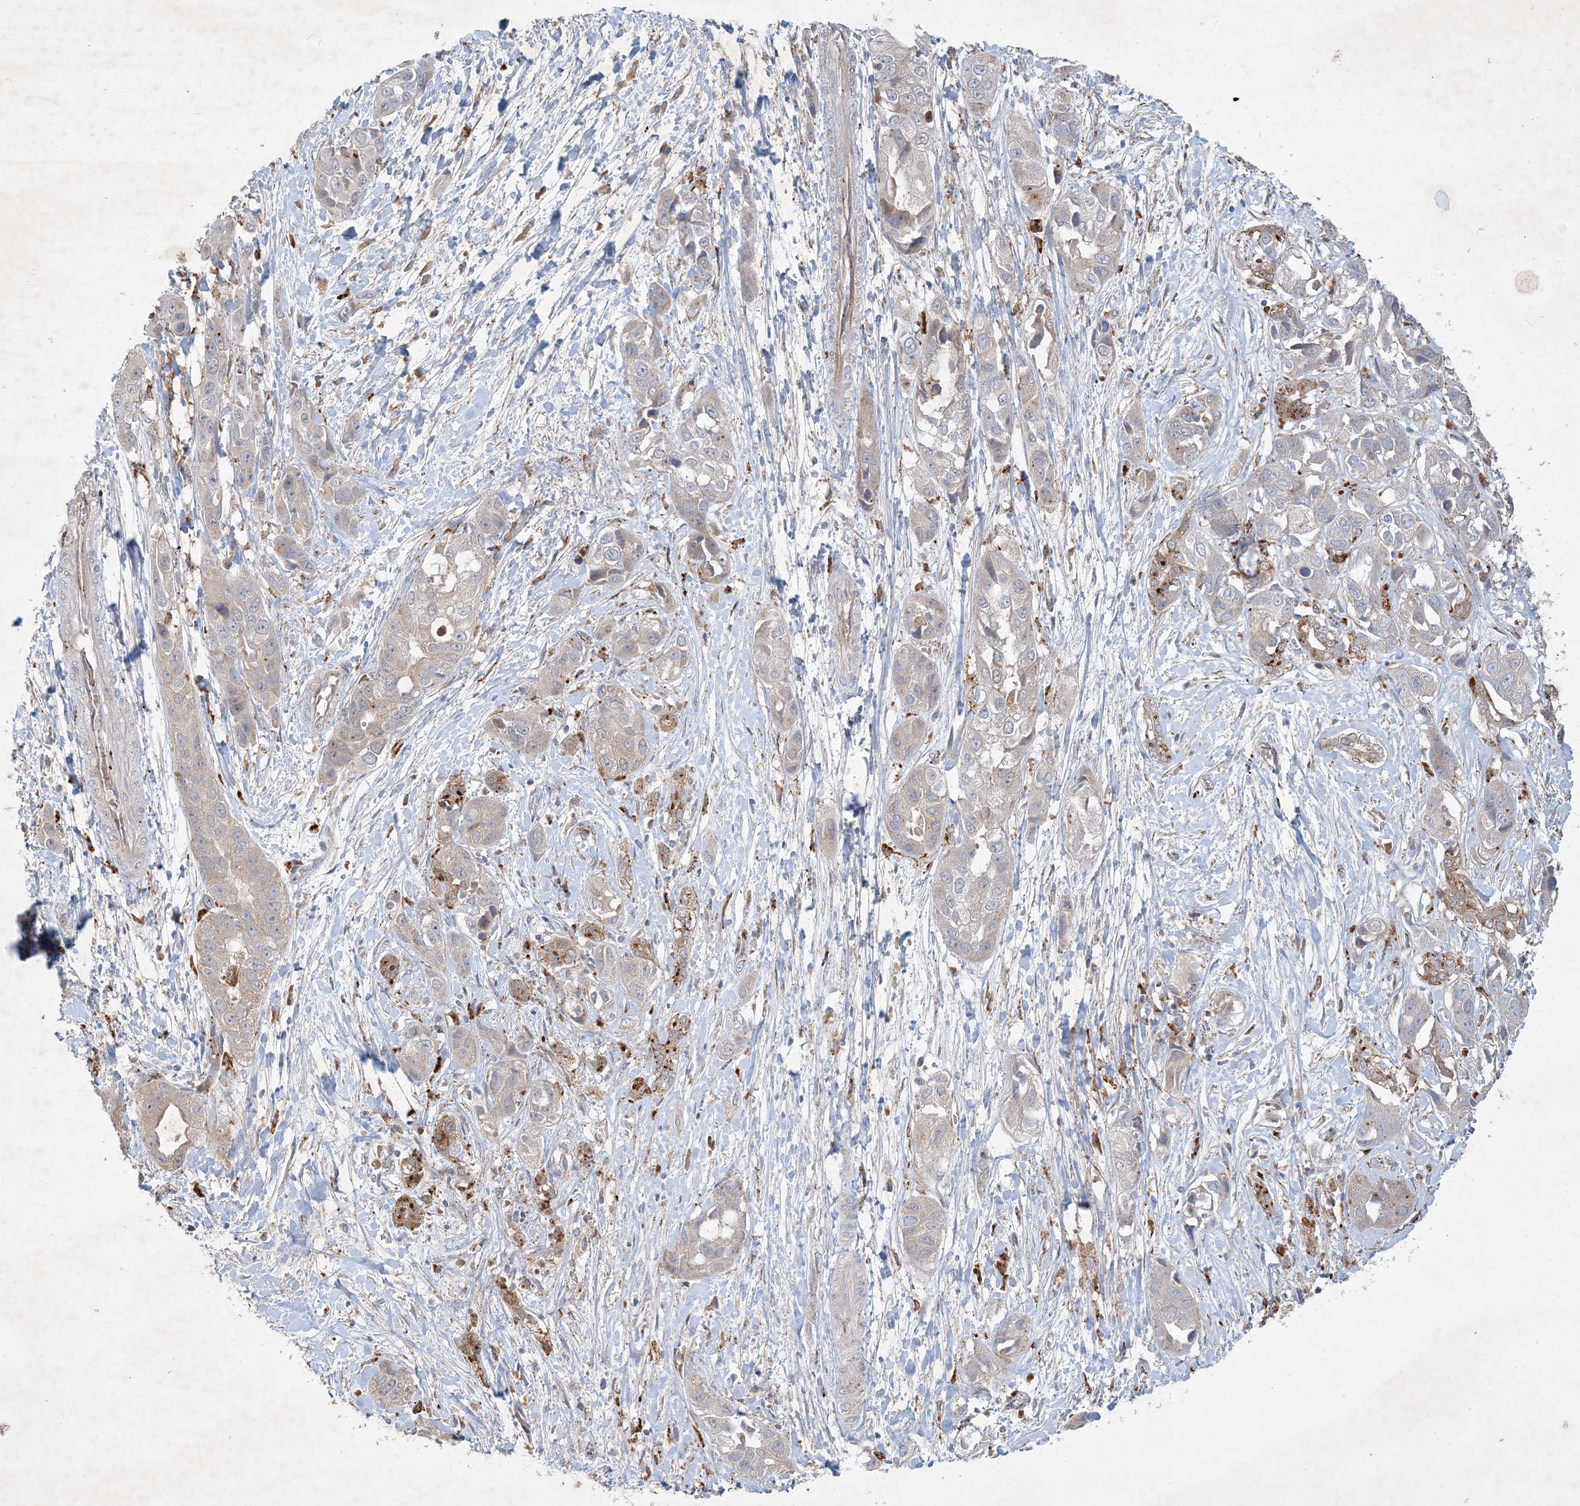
{"staining": {"intensity": "negative", "quantity": "none", "location": "none"}, "tissue": "liver cancer", "cell_type": "Tumor cells", "image_type": "cancer", "snomed": [{"axis": "morphology", "description": "Cholangiocarcinoma"}, {"axis": "topography", "description": "Liver"}], "caption": "The immunohistochemistry (IHC) micrograph has no significant expression in tumor cells of cholangiocarcinoma (liver) tissue.", "gene": "MRPS18A", "patient": {"sex": "female", "age": 52}}